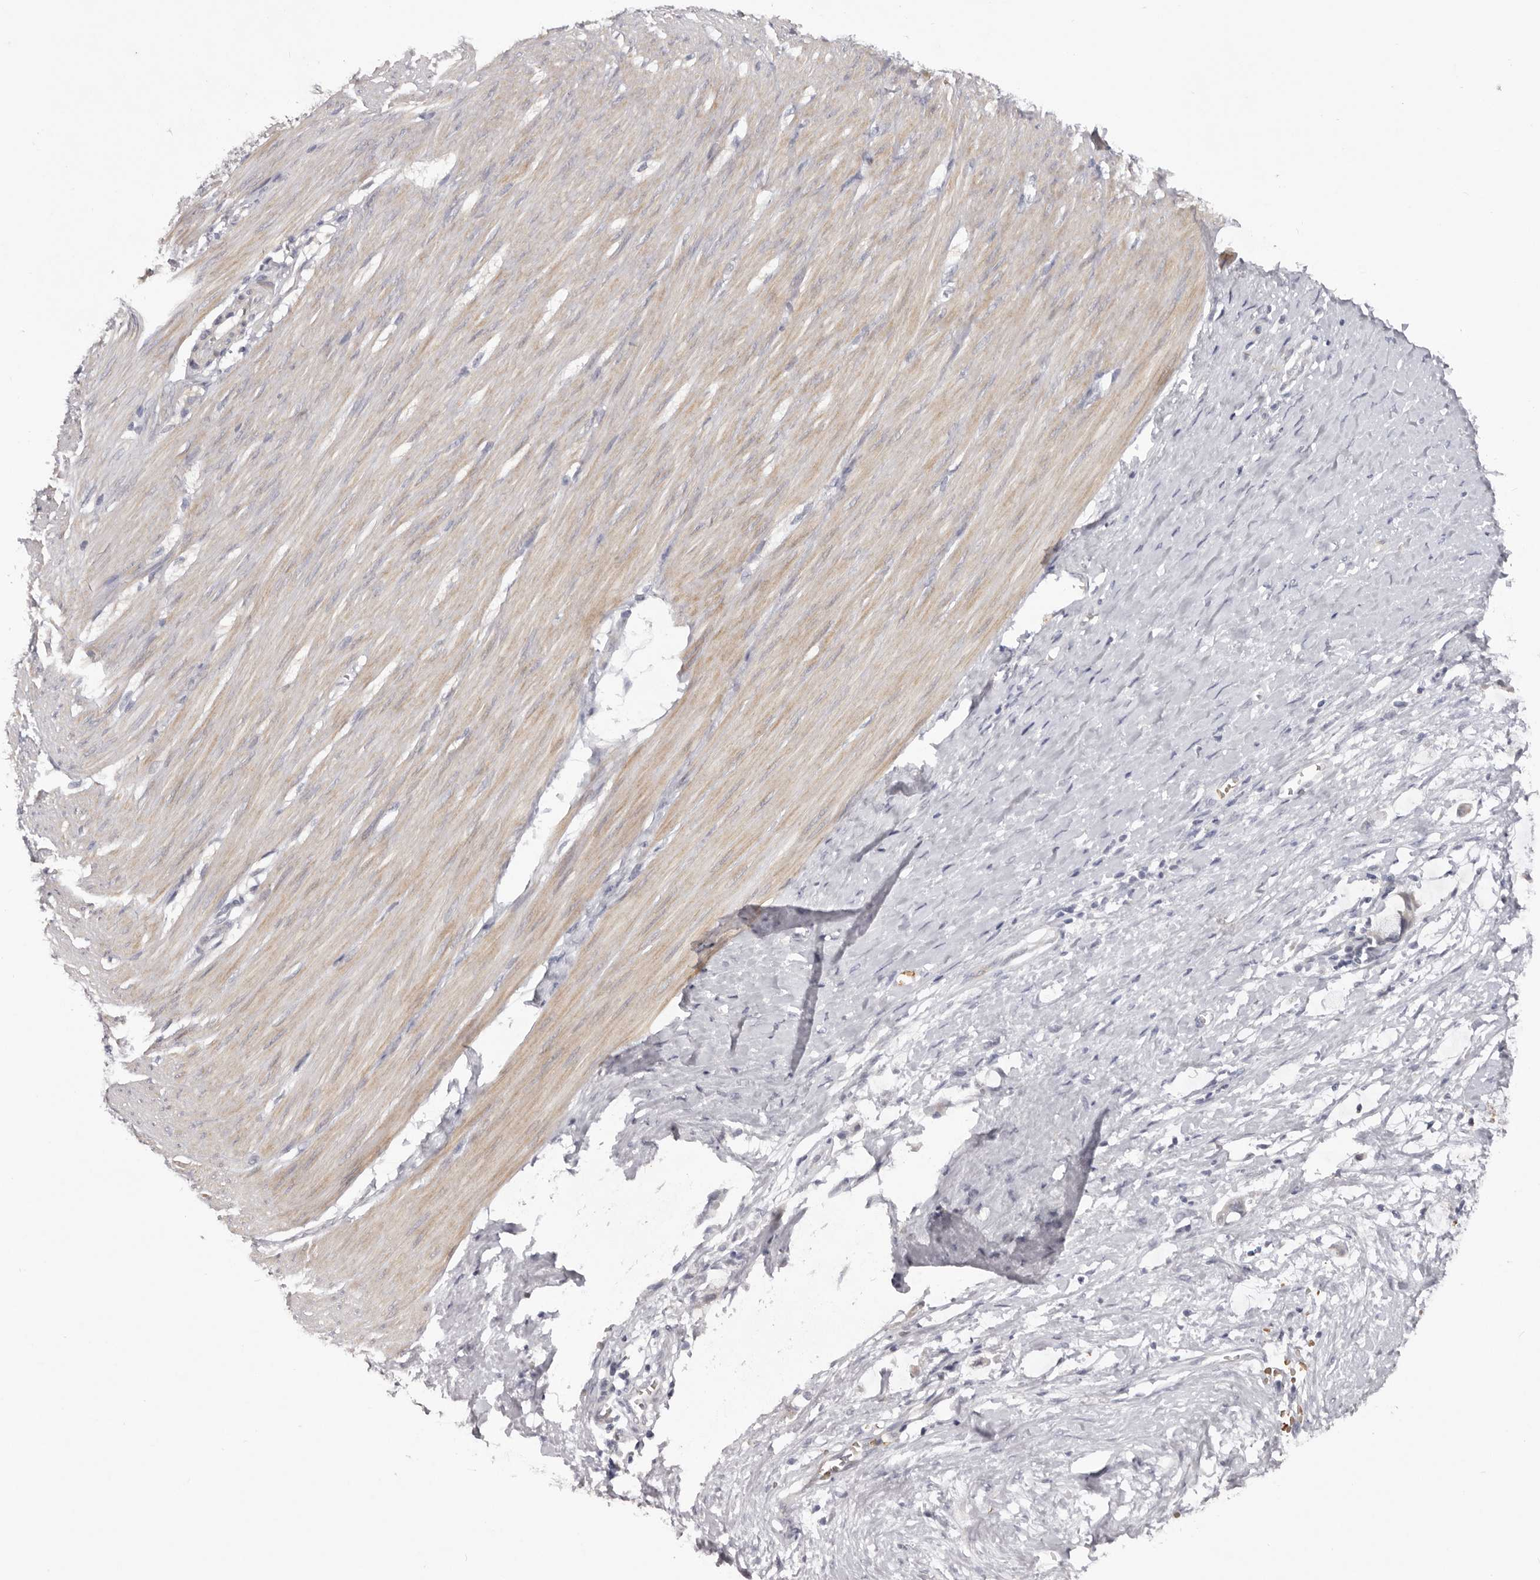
{"staining": {"intensity": "weak", "quantity": ">75%", "location": "cytoplasmic/membranous"}, "tissue": "smooth muscle", "cell_type": "Smooth muscle cells", "image_type": "normal", "snomed": [{"axis": "morphology", "description": "Normal tissue, NOS"}, {"axis": "morphology", "description": "Adenocarcinoma, NOS"}, {"axis": "topography", "description": "Colon"}, {"axis": "topography", "description": "Peripheral nerve tissue"}], "caption": "Immunohistochemistry (IHC) of normal human smooth muscle demonstrates low levels of weak cytoplasmic/membranous expression in about >75% of smooth muscle cells.", "gene": "TNR", "patient": {"sex": "male", "age": 14}}